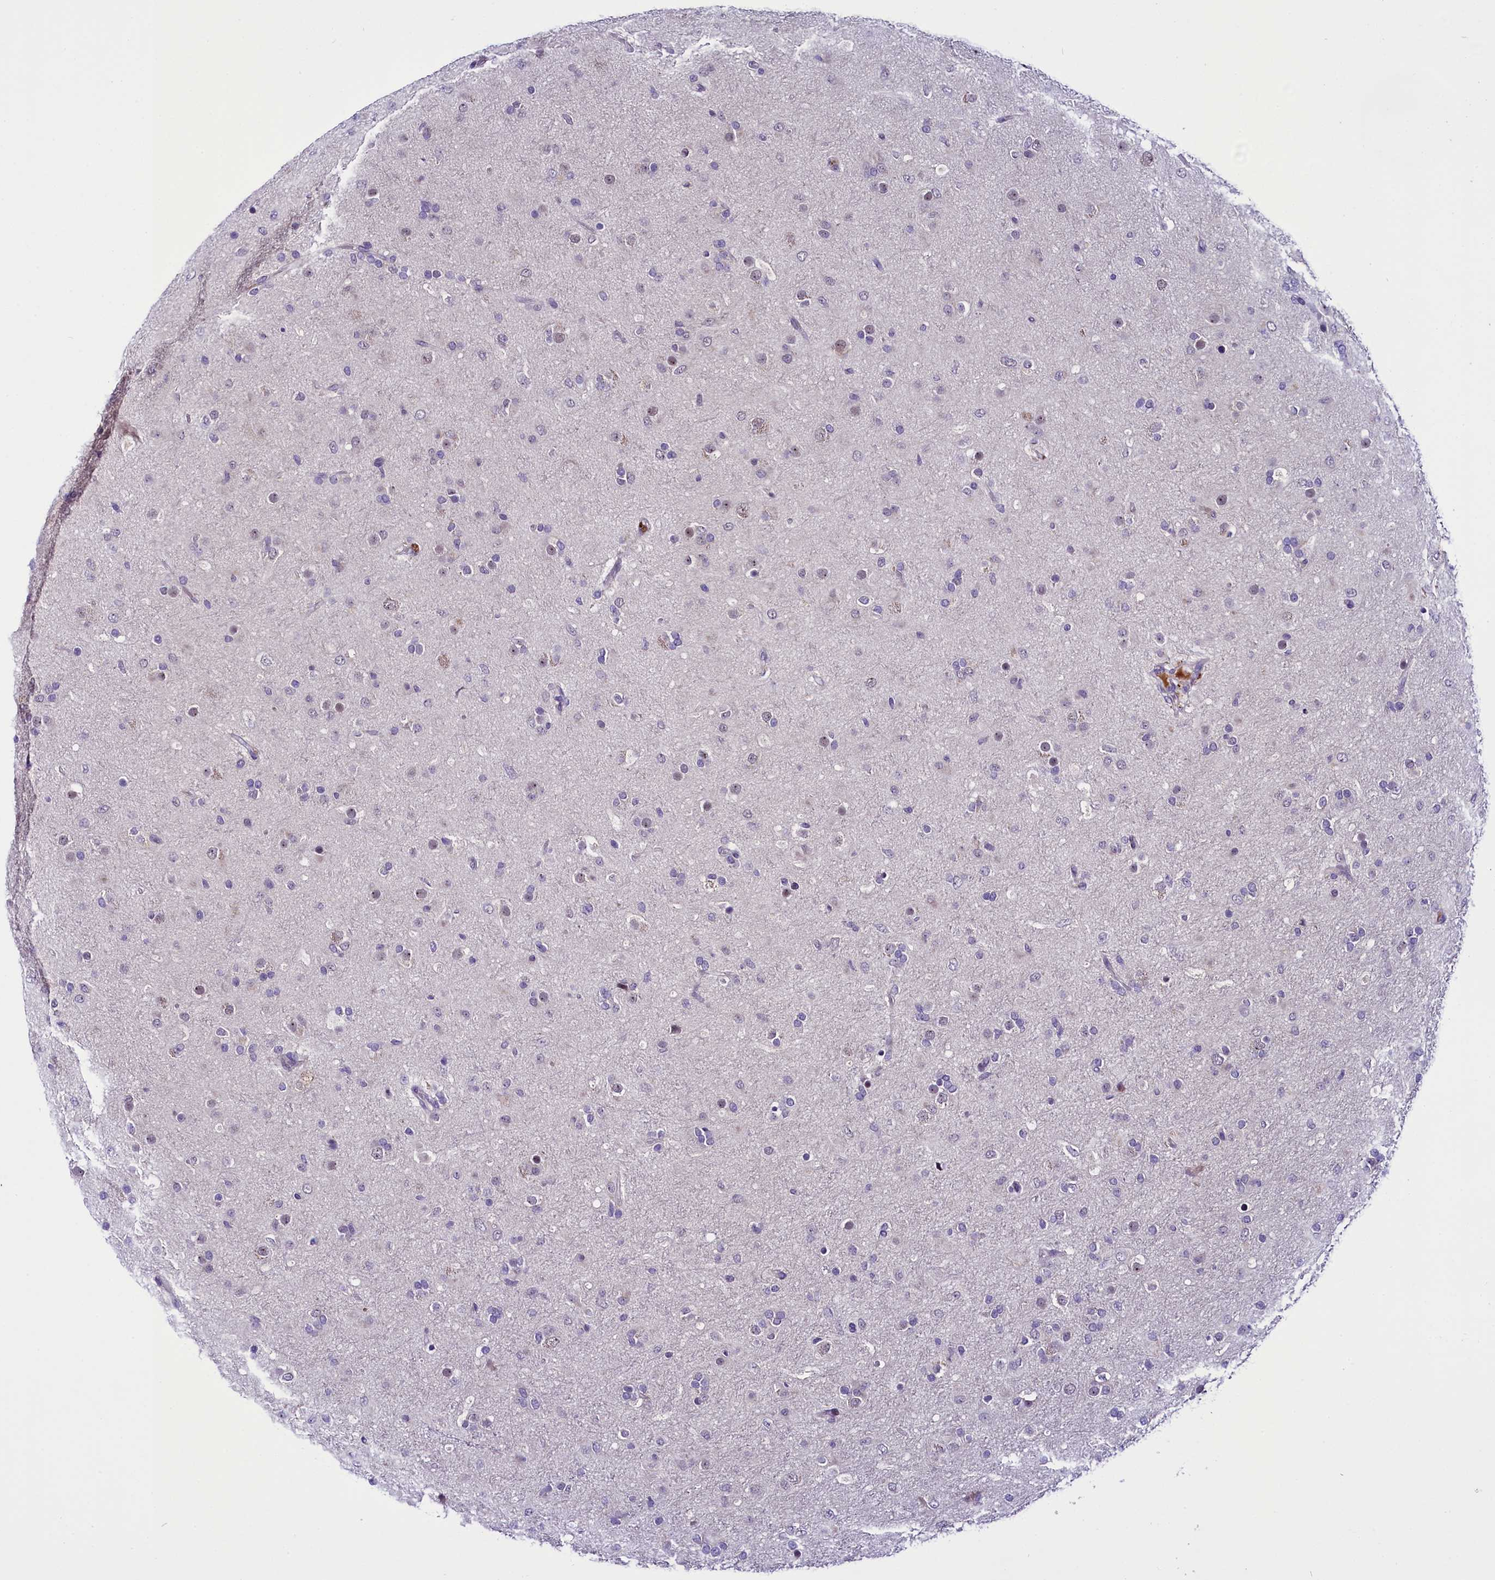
{"staining": {"intensity": "negative", "quantity": "none", "location": "none"}, "tissue": "glioma", "cell_type": "Tumor cells", "image_type": "cancer", "snomed": [{"axis": "morphology", "description": "Glioma, malignant, Low grade"}, {"axis": "topography", "description": "Brain"}], "caption": "Immunohistochemistry micrograph of human glioma stained for a protein (brown), which displays no staining in tumor cells.", "gene": "CCDC106", "patient": {"sex": "male", "age": 65}}